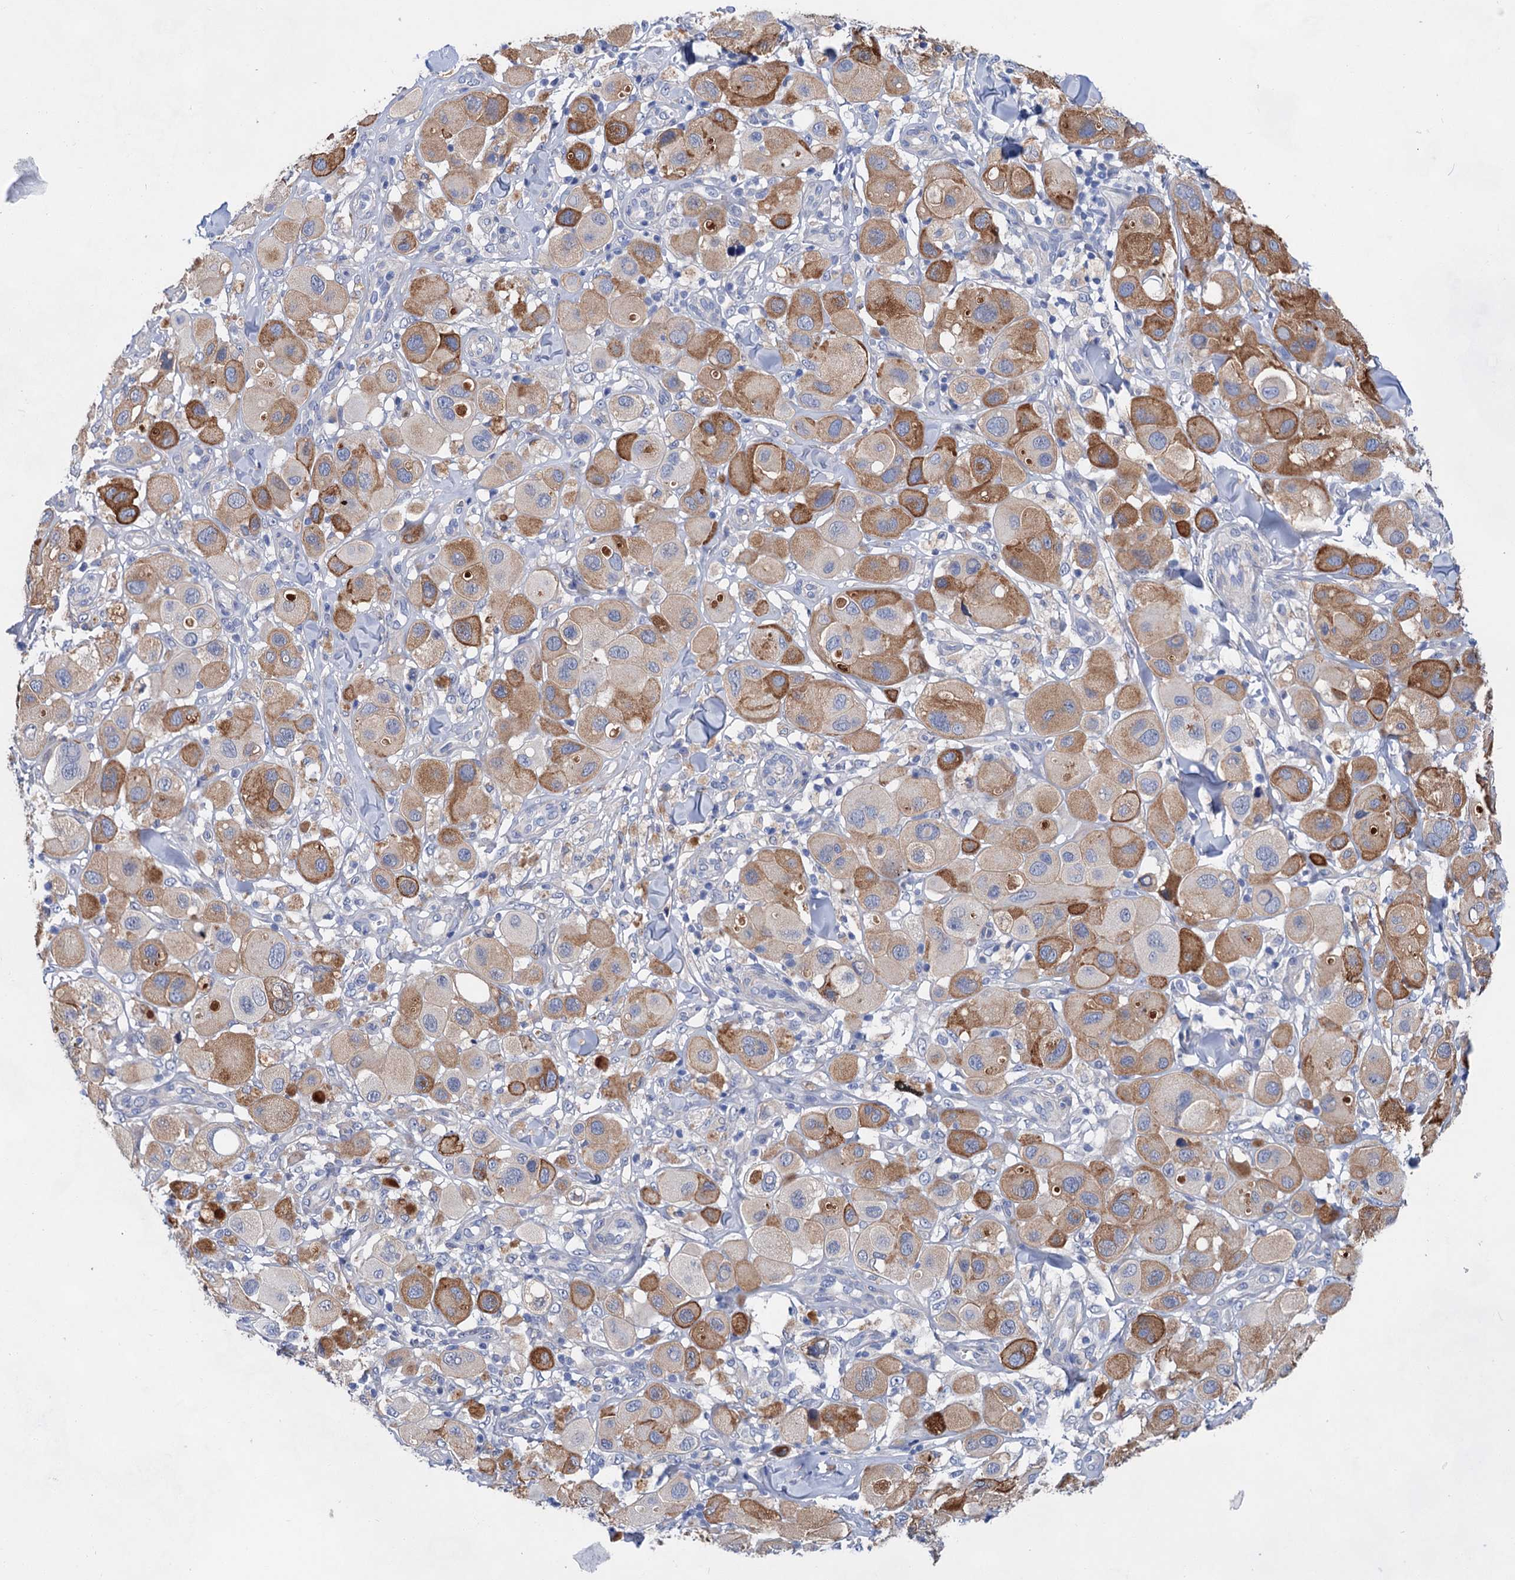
{"staining": {"intensity": "moderate", "quantity": "25%-75%", "location": "cytoplasmic/membranous"}, "tissue": "melanoma", "cell_type": "Tumor cells", "image_type": "cancer", "snomed": [{"axis": "morphology", "description": "Malignant melanoma, Metastatic site"}, {"axis": "topography", "description": "Skin"}], "caption": "Protein expression analysis of melanoma demonstrates moderate cytoplasmic/membranous expression in about 25%-75% of tumor cells. The protein of interest is shown in brown color, while the nuclei are stained blue.", "gene": "GPR155", "patient": {"sex": "male", "age": 41}}